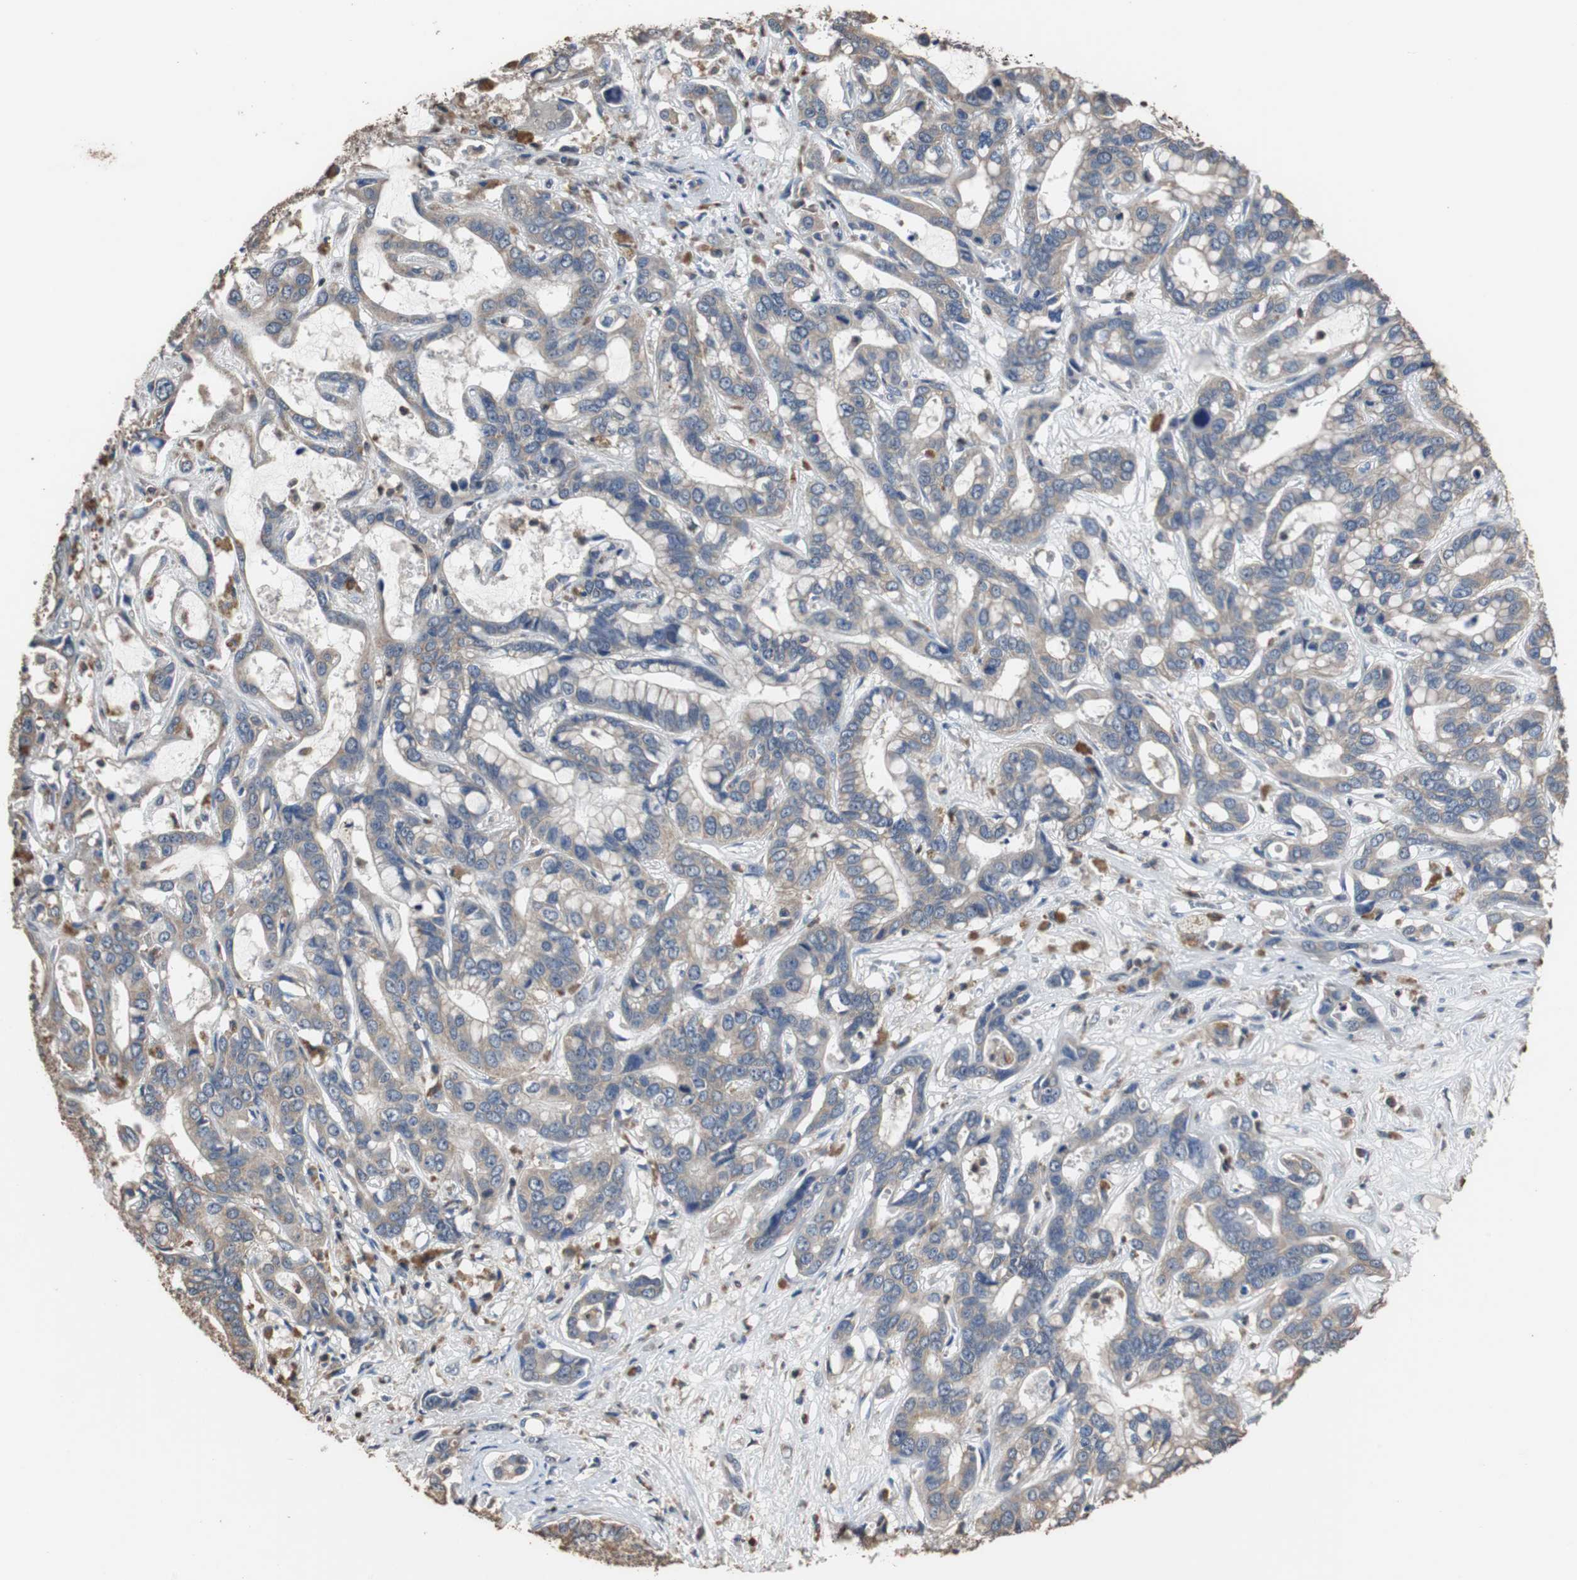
{"staining": {"intensity": "weak", "quantity": "25%-75%", "location": "cytoplasmic/membranous"}, "tissue": "liver cancer", "cell_type": "Tumor cells", "image_type": "cancer", "snomed": [{"axis": "morphology", "description": "Cholangiocarcinoma"}, {"axis": "topography", "description": "Liver"}], "caption": "A photomicrograph of cholangiocarcinoma (liver) stained for a protein shows weak cytoplasmic/membranous brown staining in tumor cells.", "gene": "SCIMP", "patient": {"sex": "female", "age": 65}}